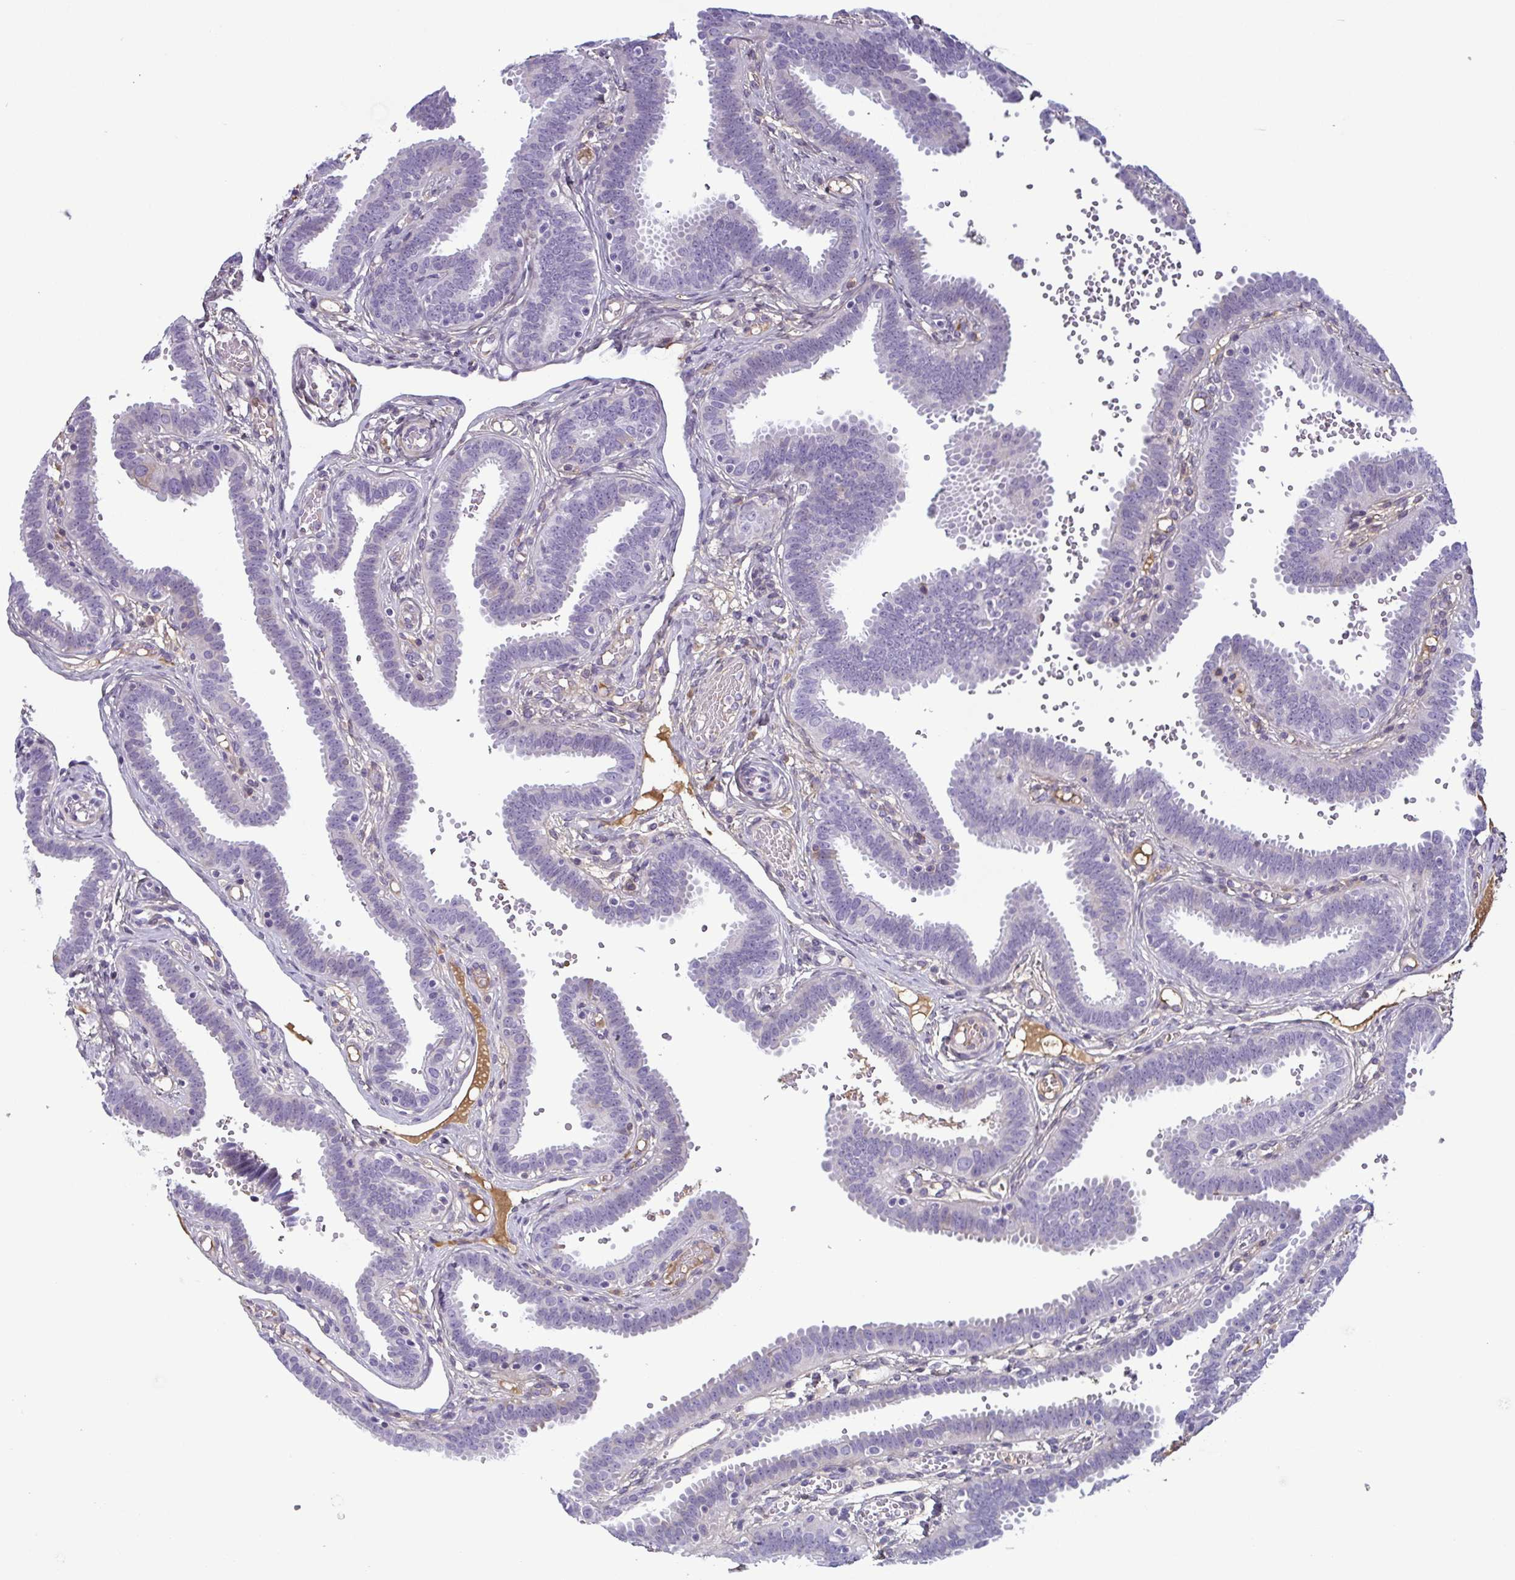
{"staining": {"intensity": "negative", "quantity": "none", "location": "none"}, "tissue": "fallopian tube", "cell_type": "Glandular cells", "image_type": "normal", "snomed": [{"axis": "morphology", "description": "Normal tissue, NOS"}, {"axis": "topography", "description": "Fallopian tube"}], "caption": "A high-resolution photomicrograph shows immunohistochemistry (IHC) staining of benign fallopian tube, which exhibits no significant staining in glandular cells.", "gene": "ECM1", "patient": {"sex": "female", "age": 37}}